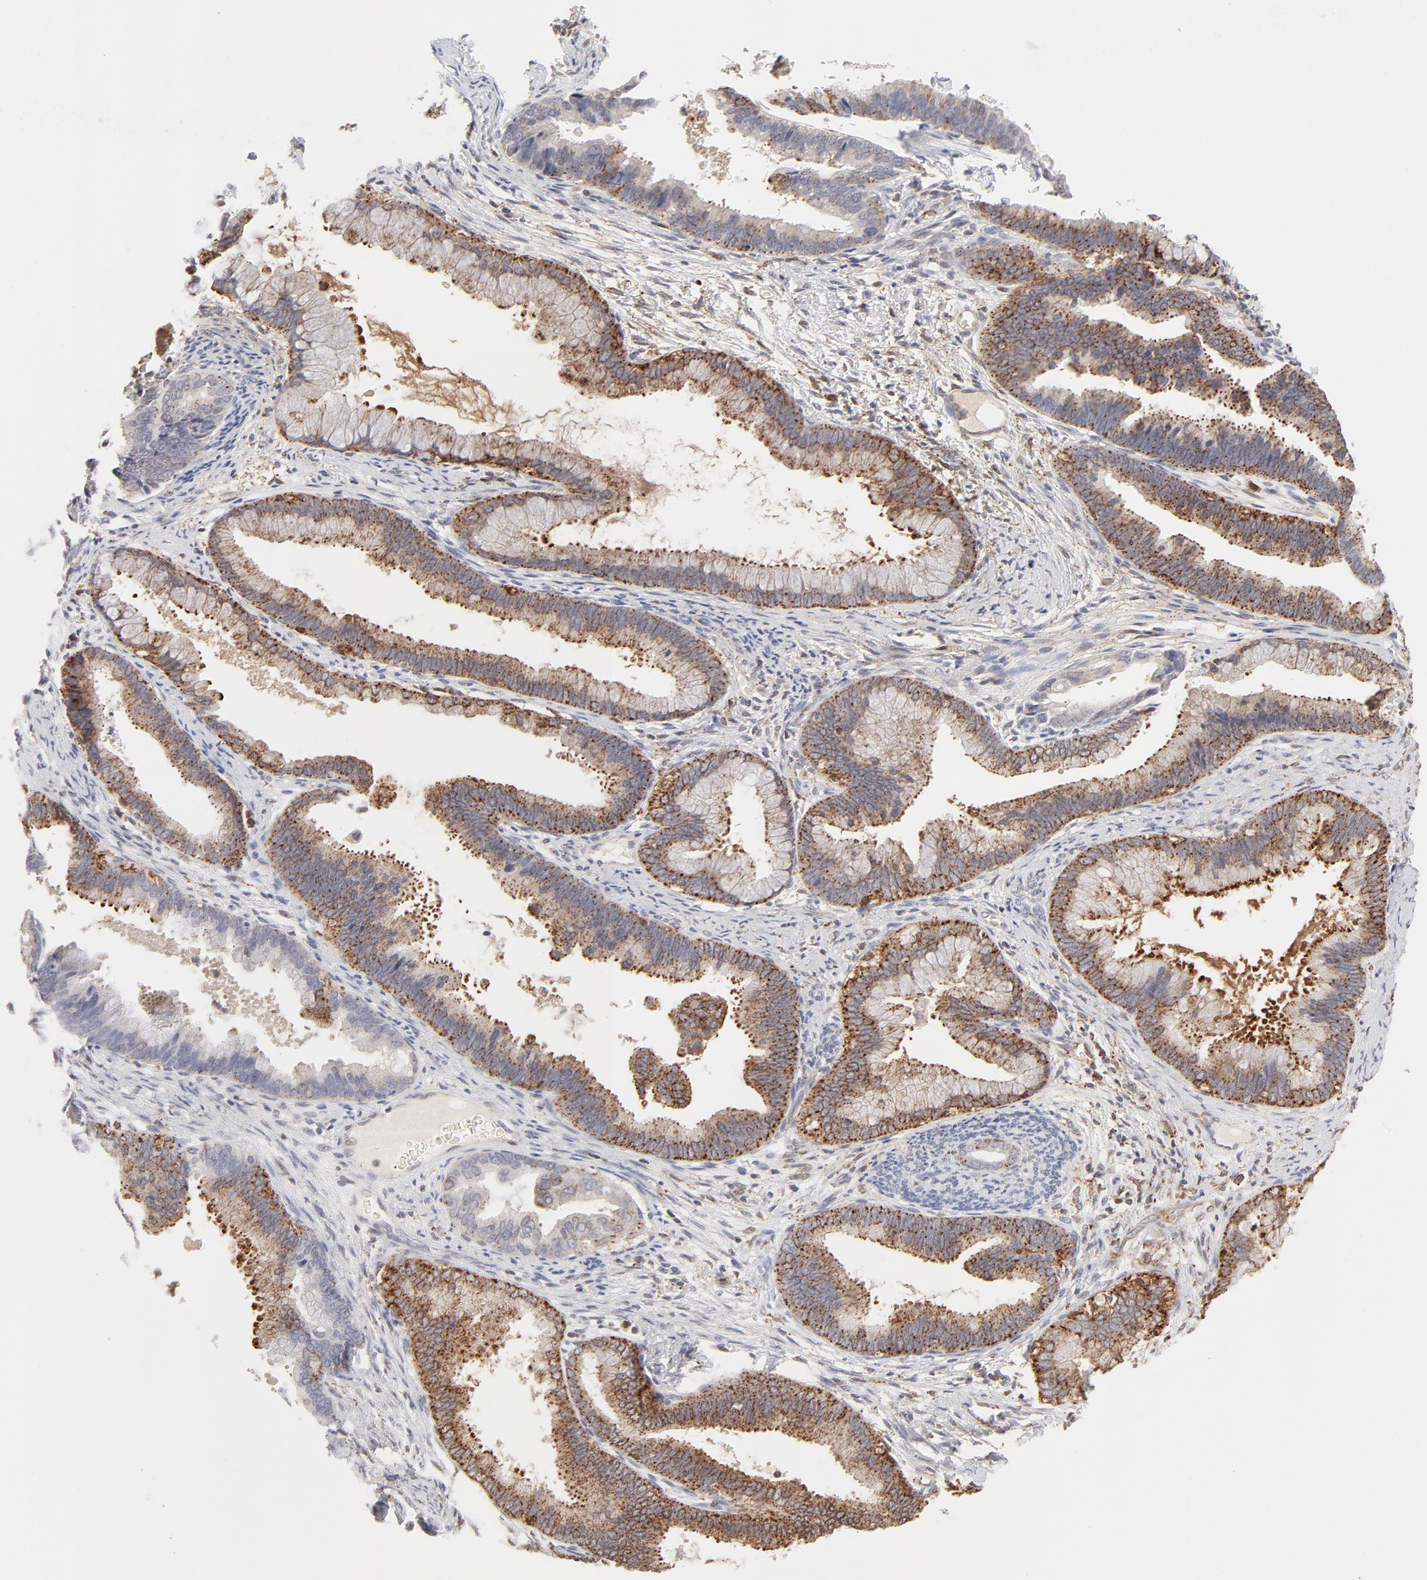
{"staining": {"intensity": "moderate", "quantity": ">75%", "location": "cytoplasmic/membranous"}, "tissue": "cervical cancer", "cell_type": "Tumor cells", "image_type": "cancer", "snomed": [{"axis": "morphology", "description": "Adenocarcinoma, NOS"}, {"axis": "topography", "description": "Cervix"}], "caption": "Human cervical cancer (adenocarcinoma) stained with a brown dye displays moderate cytoplasmic/membranous positive expression in approximately >75% of tumor cells.", "gene": "CDK6", "patient": {"sex": "female", "age": 47}}